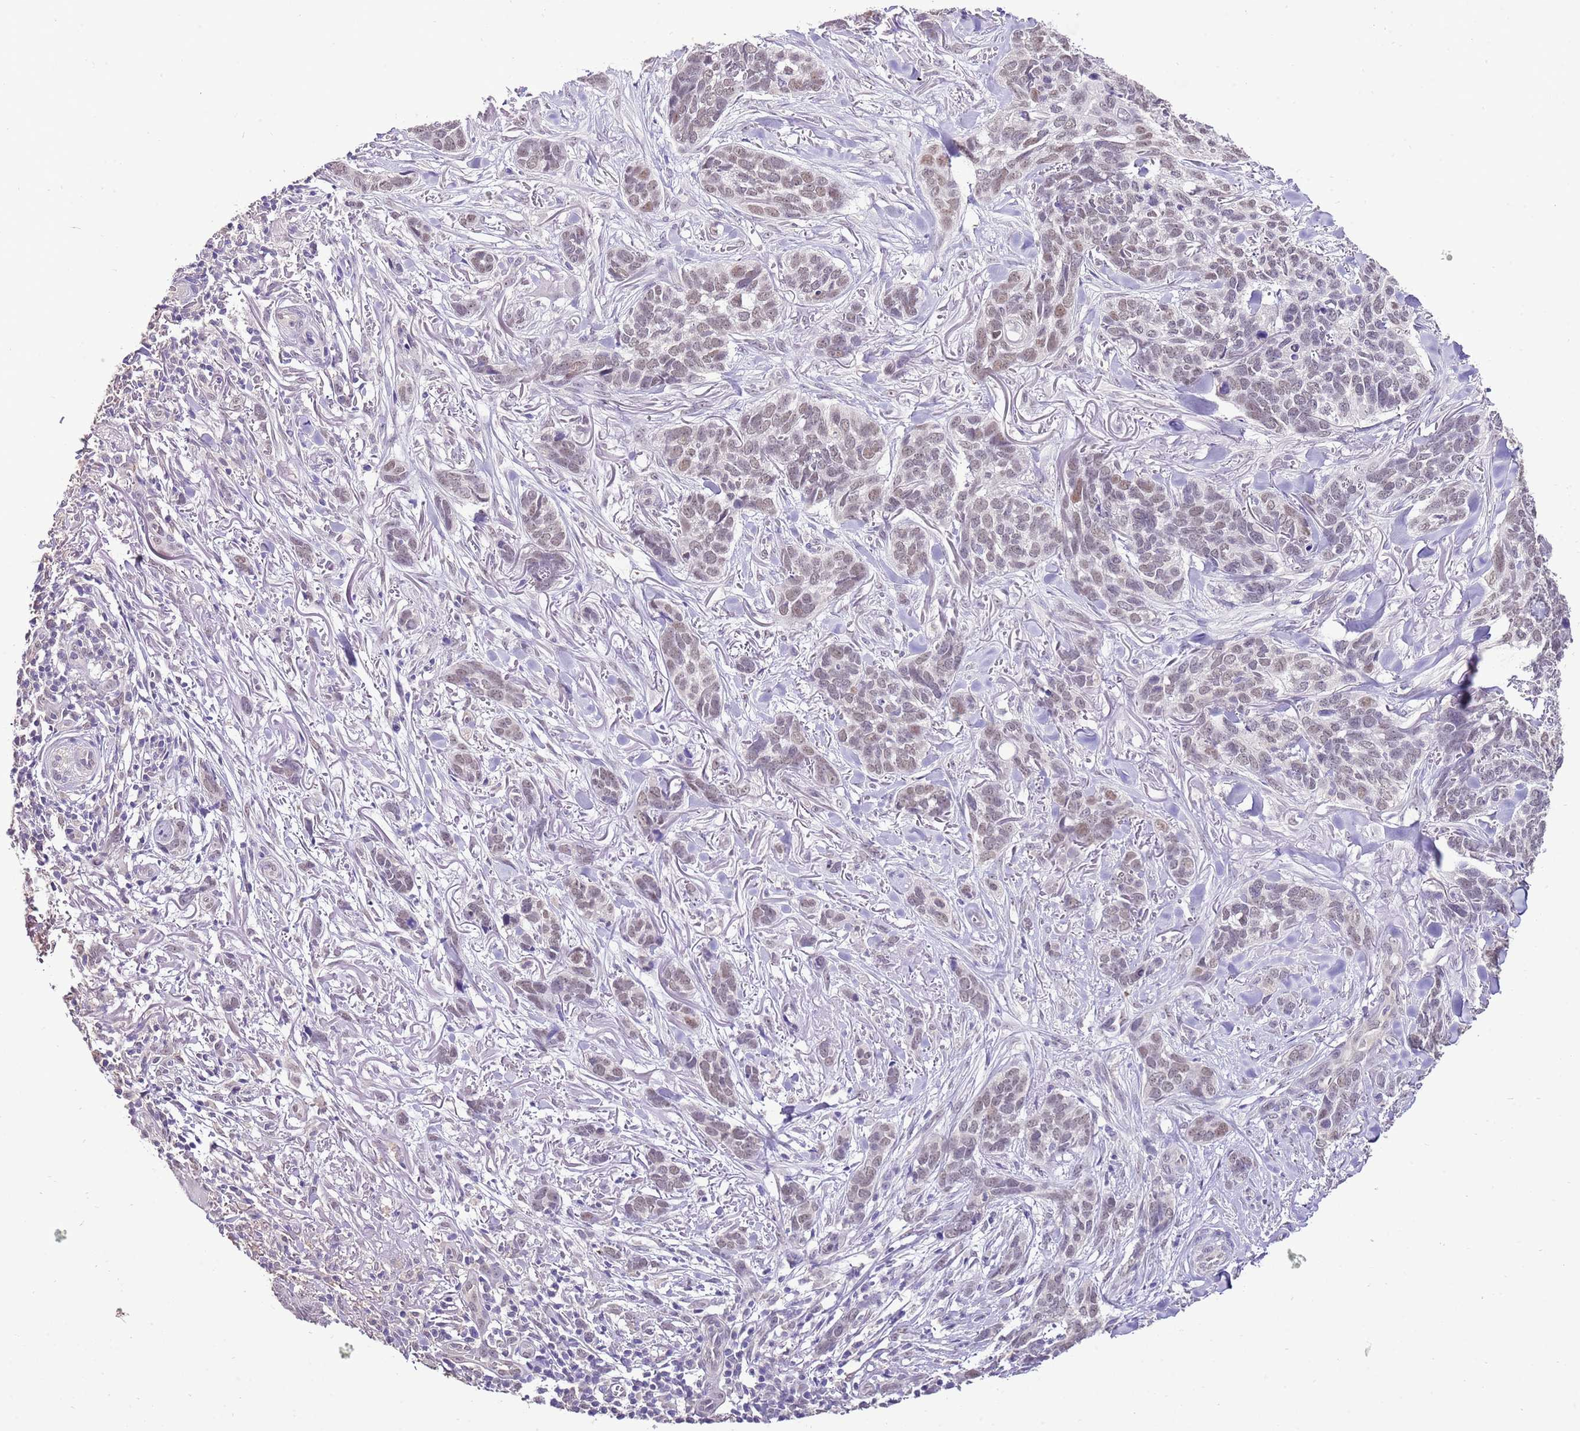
{"staining": {"intensity": "moderate", "quantity": ">75%", "location": "nuclear"}, "tissue": "skin cancer", "cell_type": "Tumor cells", "image_type": "cancer", "snomed": [{"axis": "morphology", "description": "Basal cell carcinoma"}, {"axis": "topography", "description": "Skin"}], "caption": "Protein positivity by IHC exhibits moderate nuclear positivity in approximately >75% of tumor cells in skin basal cell carcinoma. (DAB (3,3'-diaminobenzidine) IHC, brown staining for protein, blue staining for nuclei).", "gene": "IZUMO4", "patient": {"sex": "male", "age": 86}}